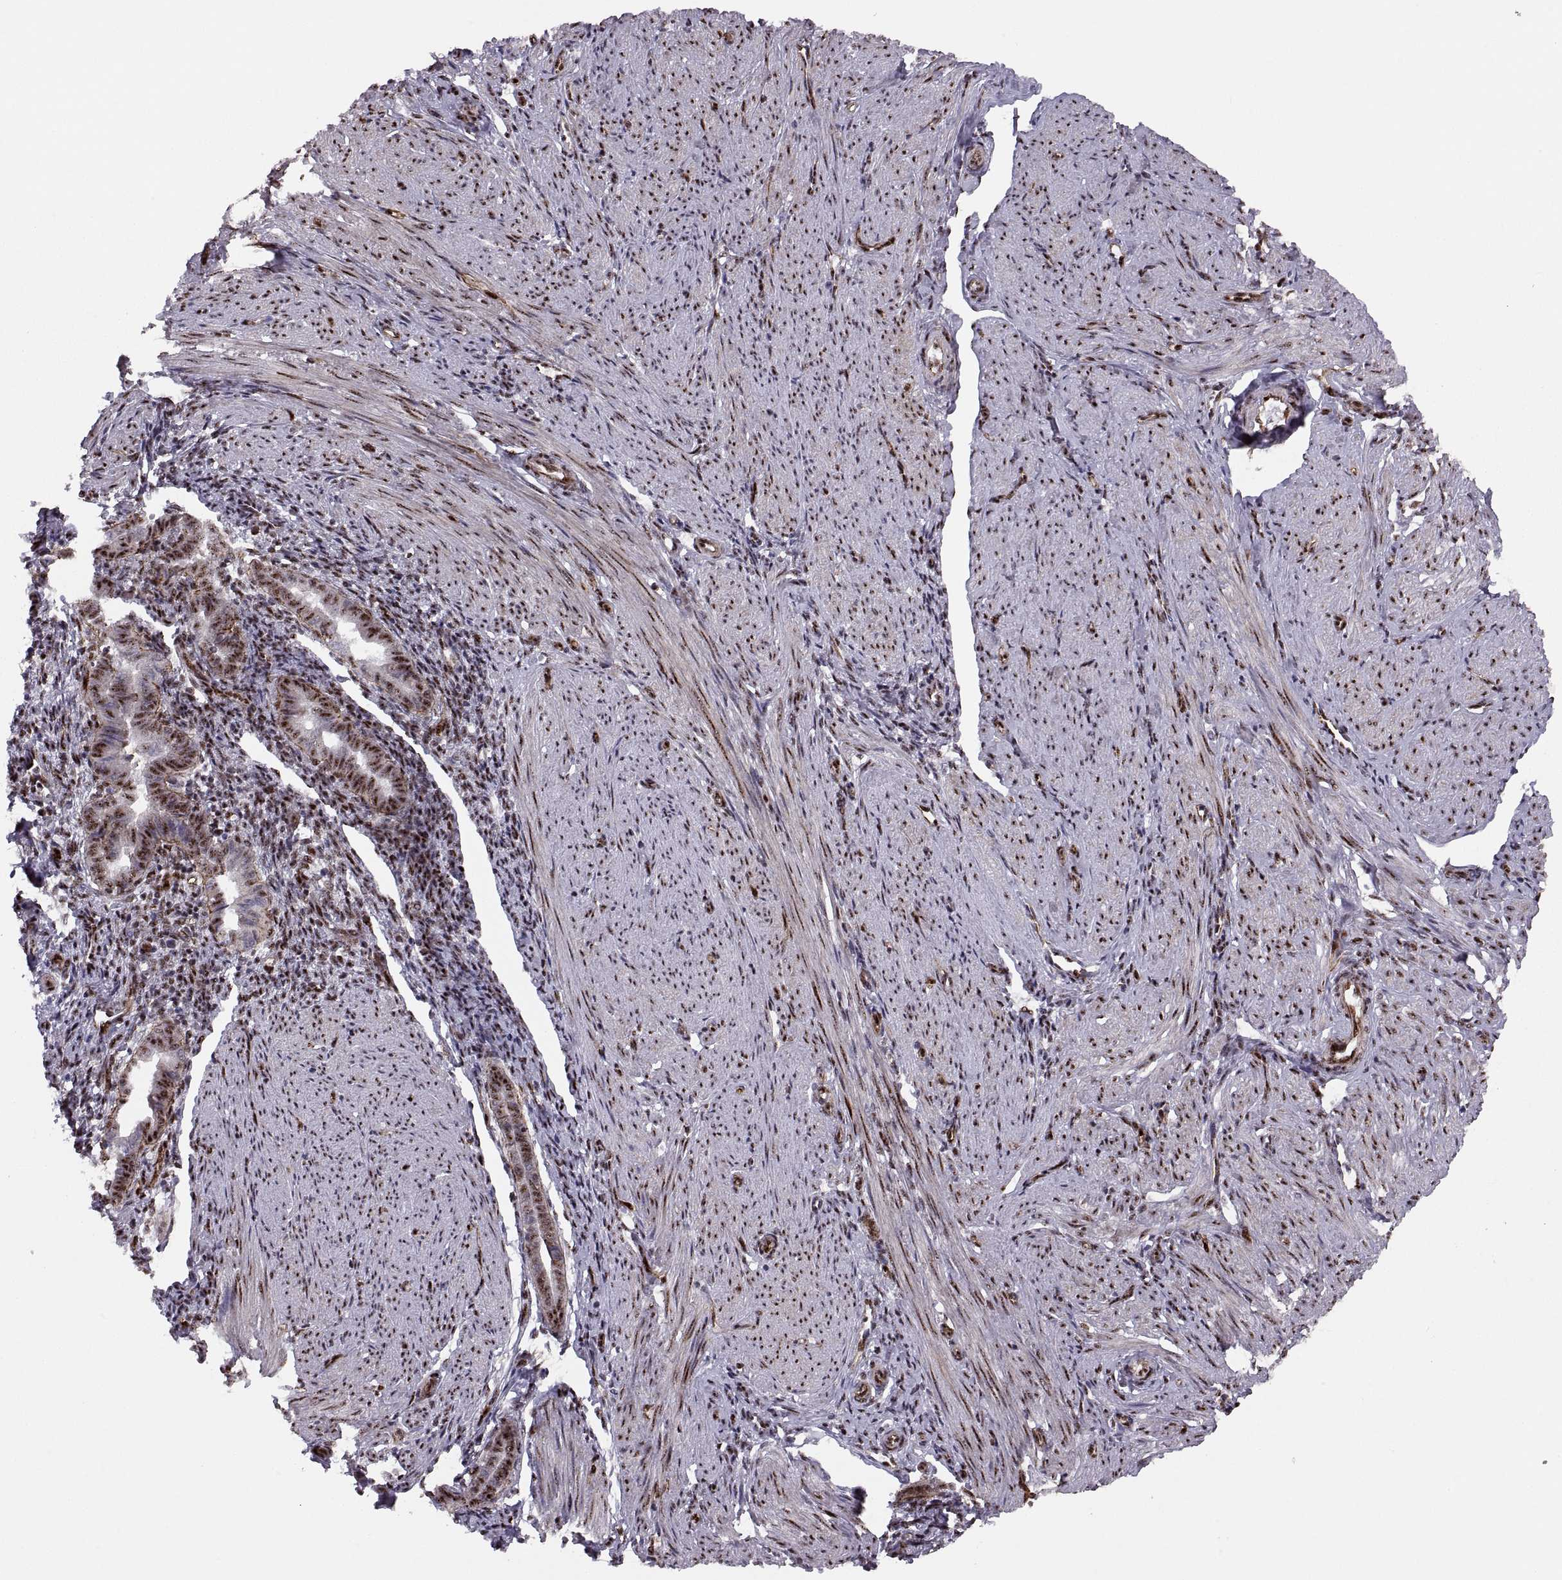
{"staining": {"intensity": "strong", "quantity": "25%-75%", "location": "nuclear"}, "tissue": "endometrium", "cell_type": "Cells in endometrial stroma", "image_type": "normal", "snomed": [{"axis": "morphology", "description": "Normal tissue, NOS"}, {"axis": "topography", "description": "Endometrium"}], "caption": "Strong nuclear positivity is identified in approximately 25%-75% of cells in endometrial stroma in benign endometrium. The staining was performed using DAB, with brown indicating positive protein expression. Nuclei are stained blue with hematoxylin.", "gene": "ZCCHC17", "patient": {"sex": "female", "age": 37}}